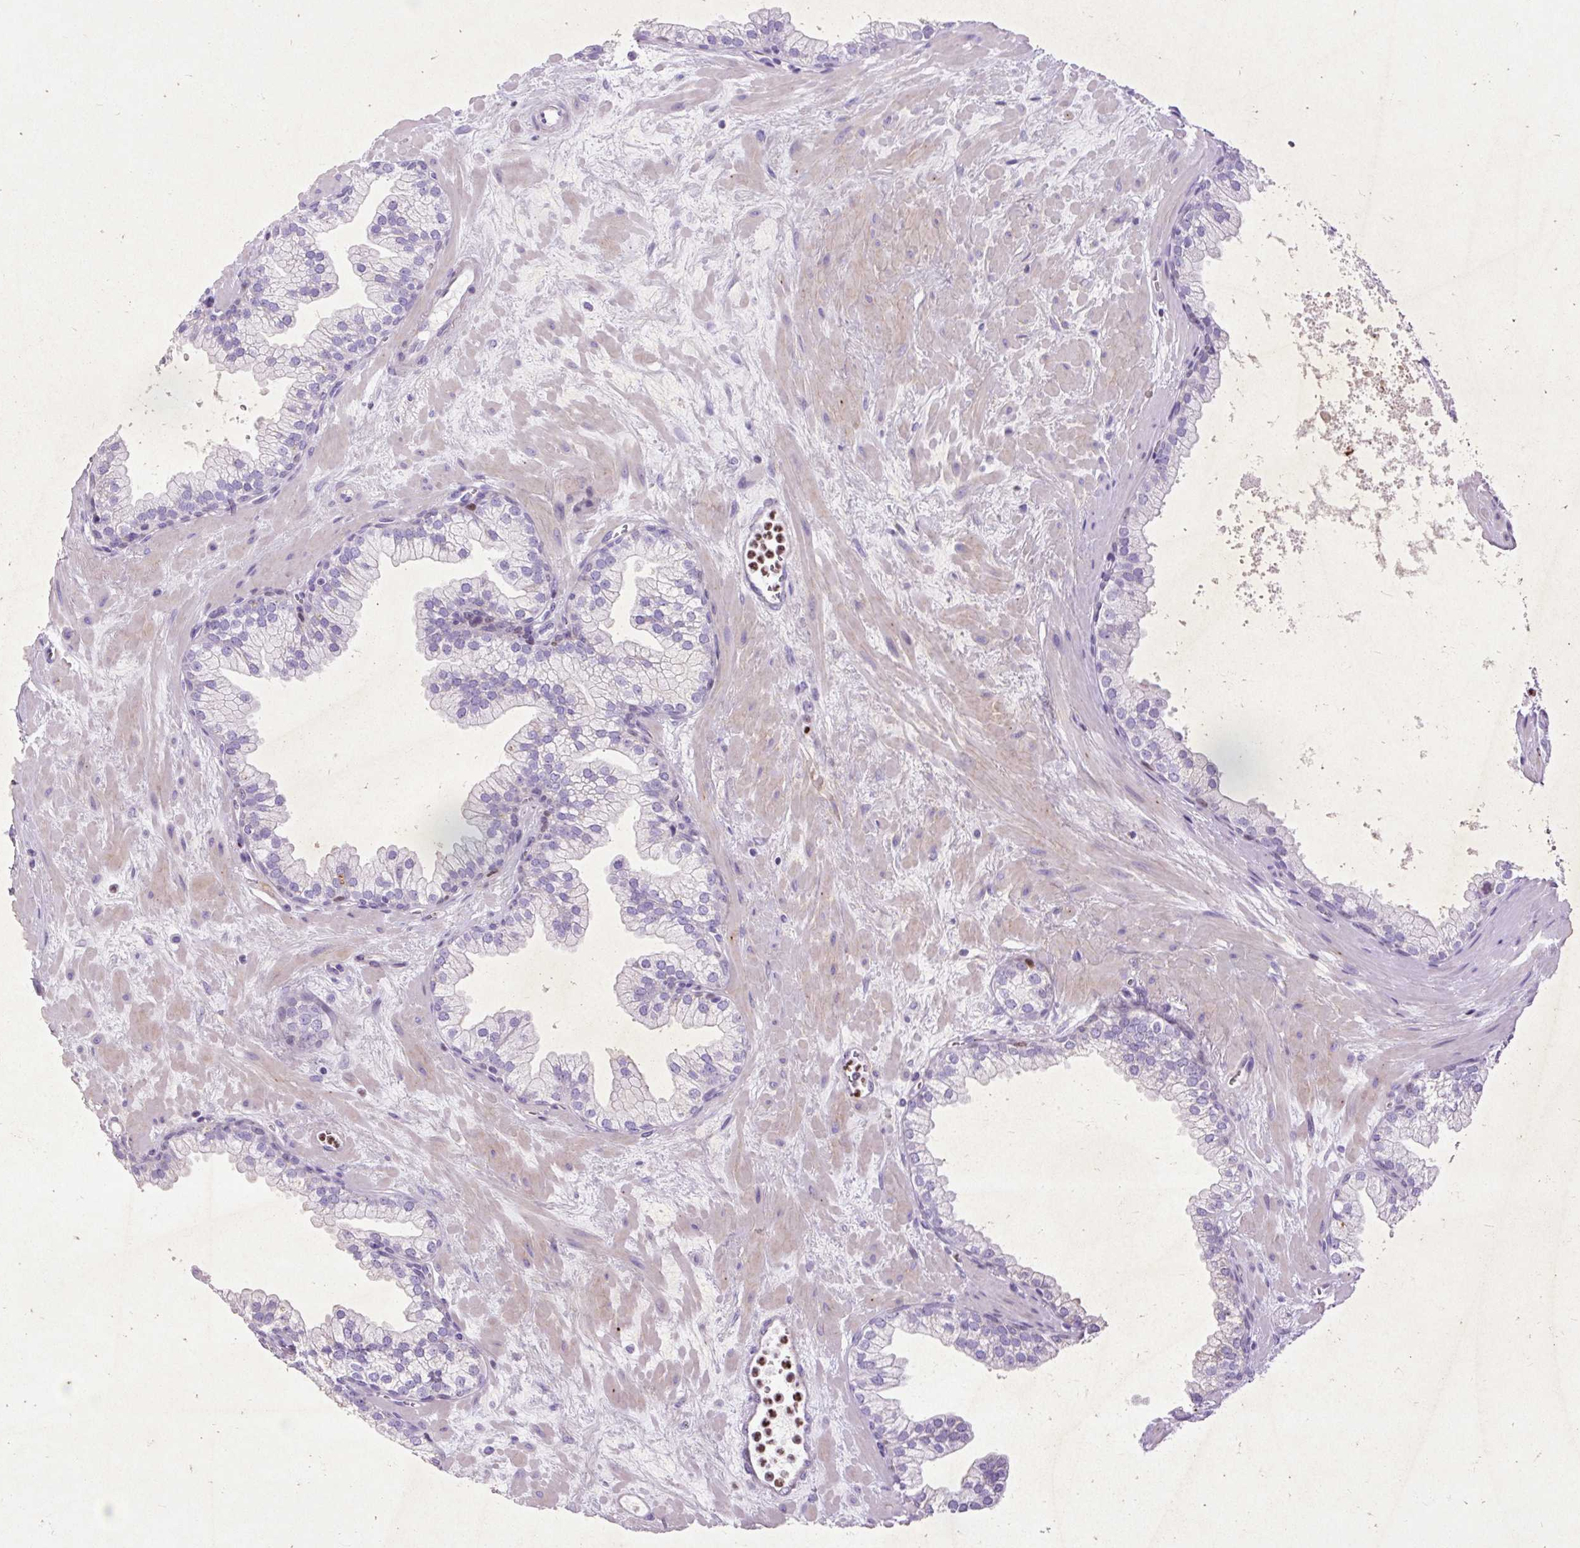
{"staining": {"intensity": "negative", "quantity": "none", "location": "none"}, "tissue": "prostate", "cell_type": "Glandular cells", "image_type": "normal", "snomed": [{"axis": "morphology", "description": "Normal tissue, NOS"}, {"axis": "topography", "description": "Prostate"}, {"axis": "topography", "description": "Peripheral nerve tissue"}], "caption": "DAB (3,3'-diaminobenzidine) immunohistochemical staining of normal prostate reveals no significant staining in glandular cells.", "gene": "SPC24", "patient": {"sex": "male", "age": 61}}